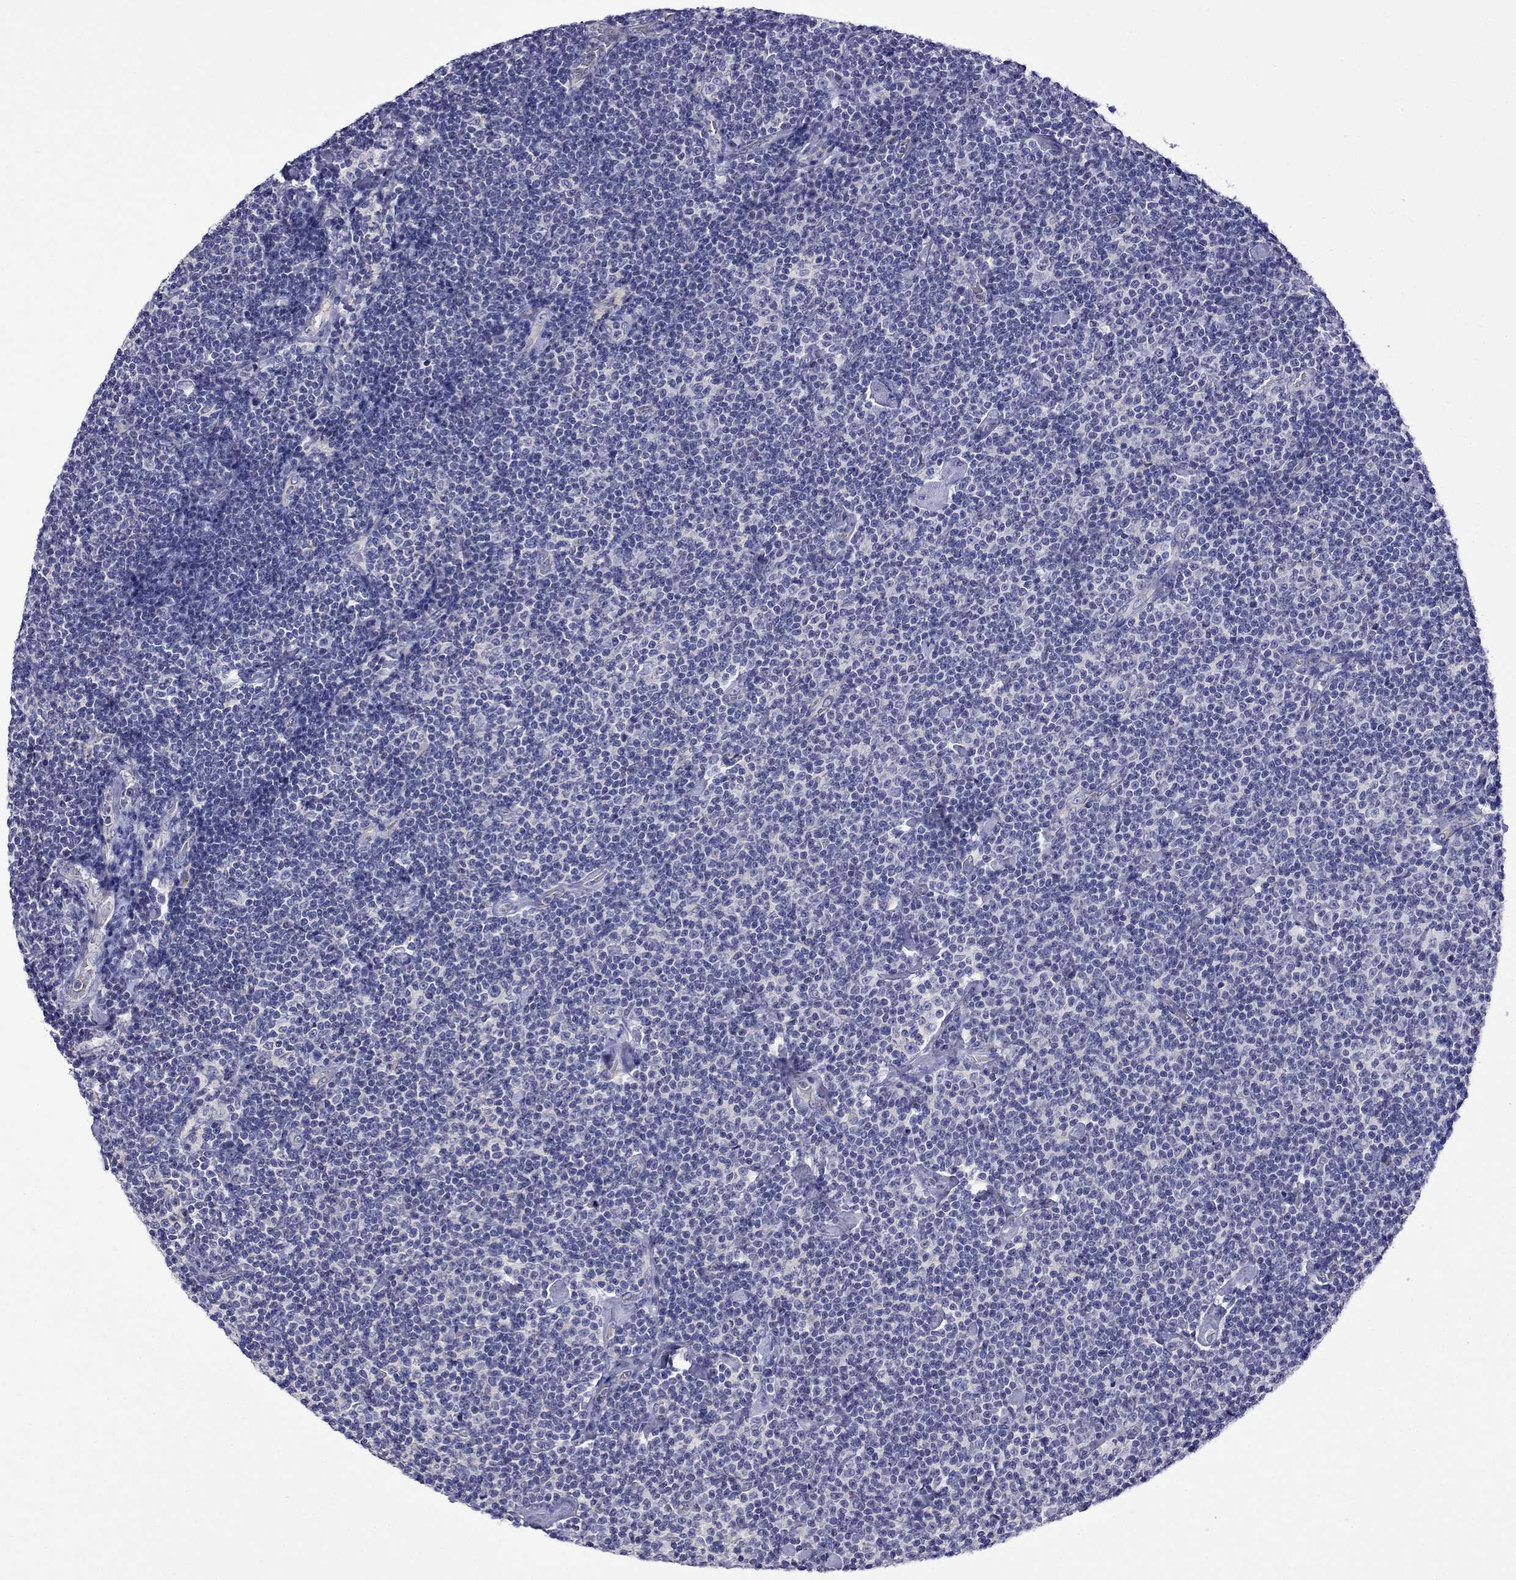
{"staining": {"intensity": "negative", "quantity": "none", "location": "none"}, "tissue": "lymphoma", "cell_type": "Tumor cells", "image_type": "cancer", "snomed": [{"axis": "morphology", "description": "Malignant lymphoma, non-Hodgkin's type, Low grade"}, {"axis": "topography", "description": "Lymph node"}], "caption": "High power microscopy micrograph of an immunohistochemistry (IHC) histopathology image of lymphoma, revealing no significant positivity in tumor cells. Nuclei are stained in blue.", "gene": "STAR", "patient": {"sex": "male", "age": 81}}